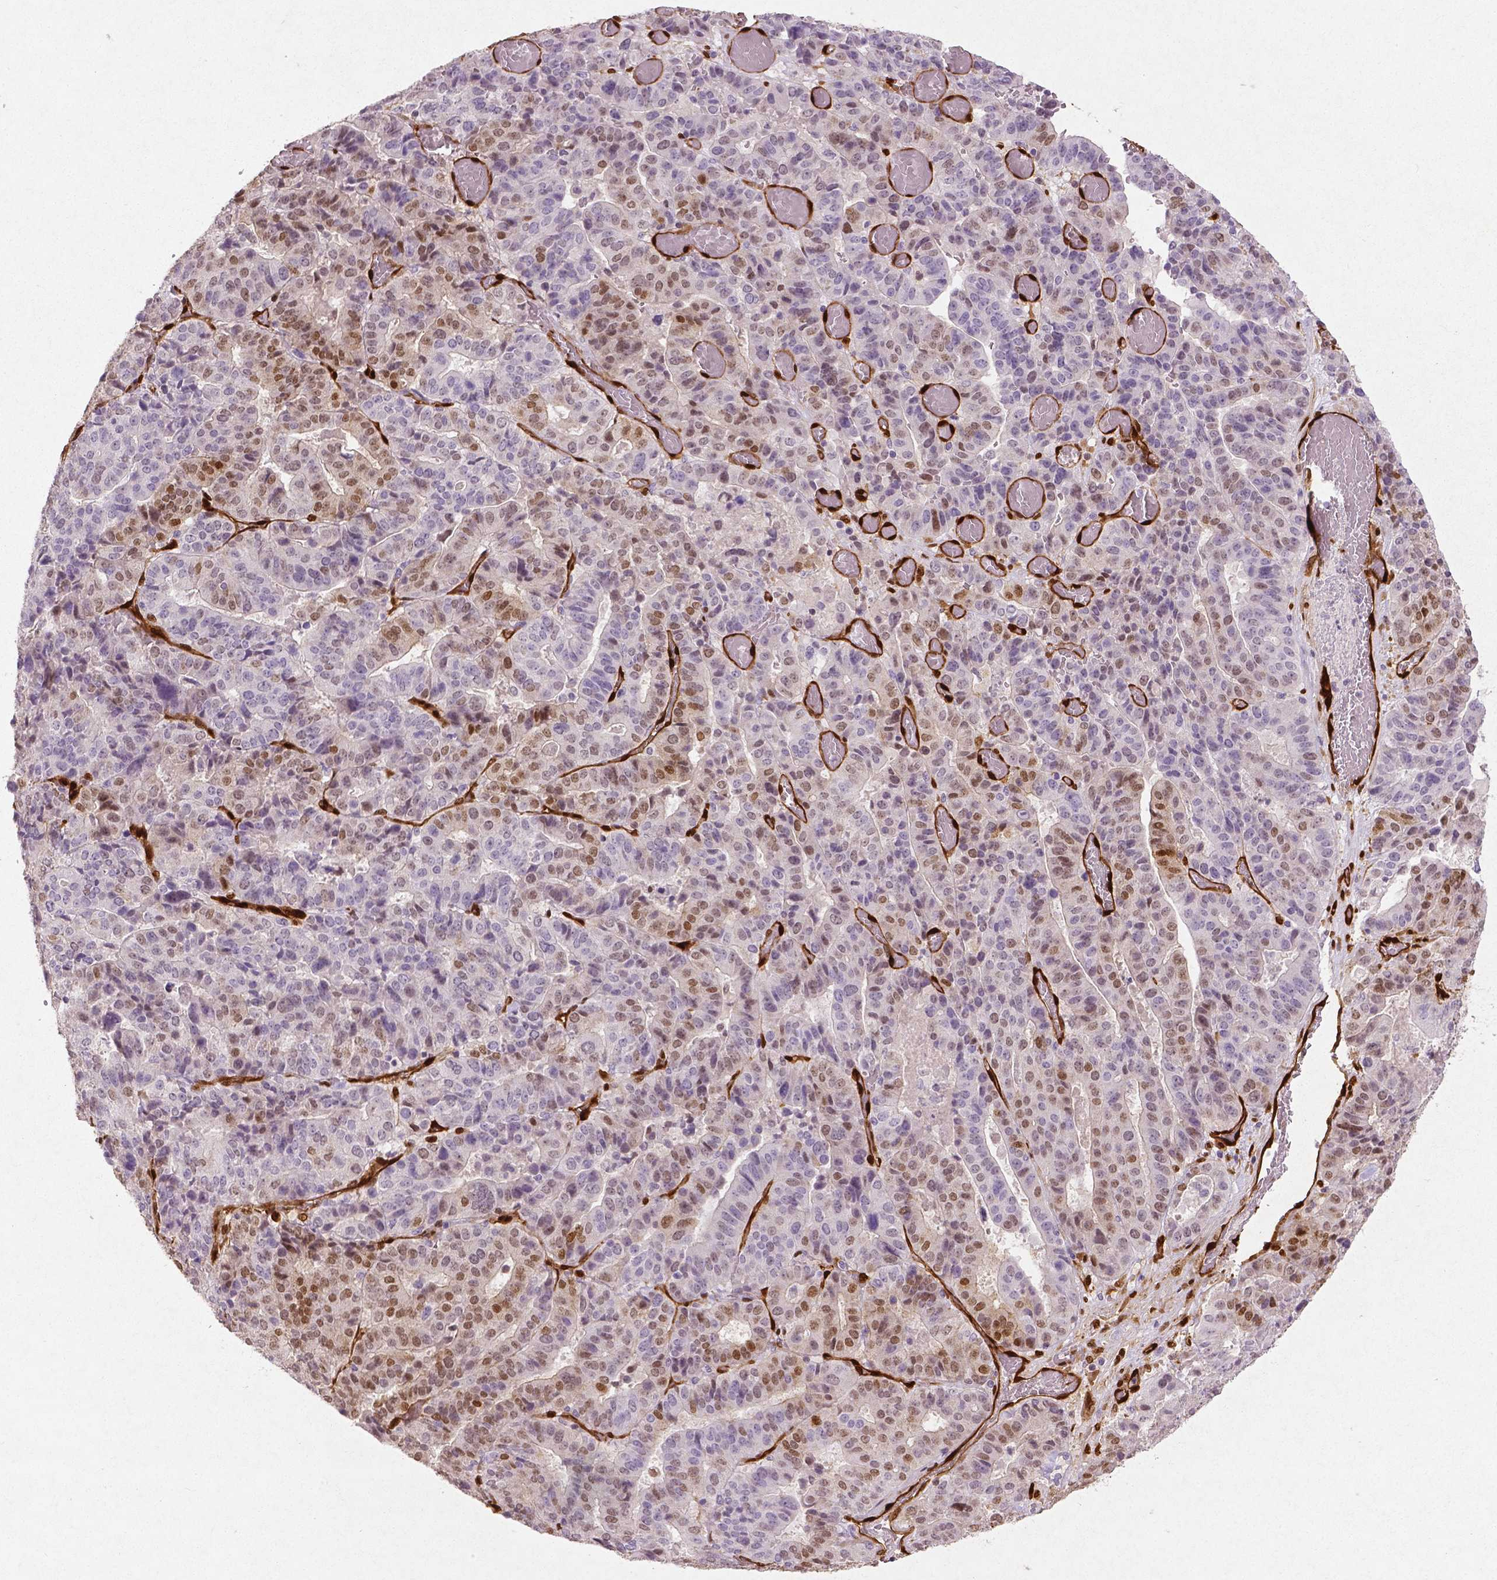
{"staining": {"intensity": "moderate", "quantity": "25%-75%", "location": "cytoplasmic/membranous,nuclear"}, "tissue": "stomach cancer", "cell_type": "Tumor cells", "image_type": "cancer", "snomed": [{"axis": "morphology", "description": "Adenocarcinoma, NOS"}, {"axis": "topography", "description": "Stomach"}], "caption": "Protein analysis of stomach adenocarcinoma tissue reveals moderate cytoplasmic/membranous and nuclear positivity in about 25%-75% of tumor cells.", "gene": "WWTR1", "patient": {"sex": "male", "age": 48}}